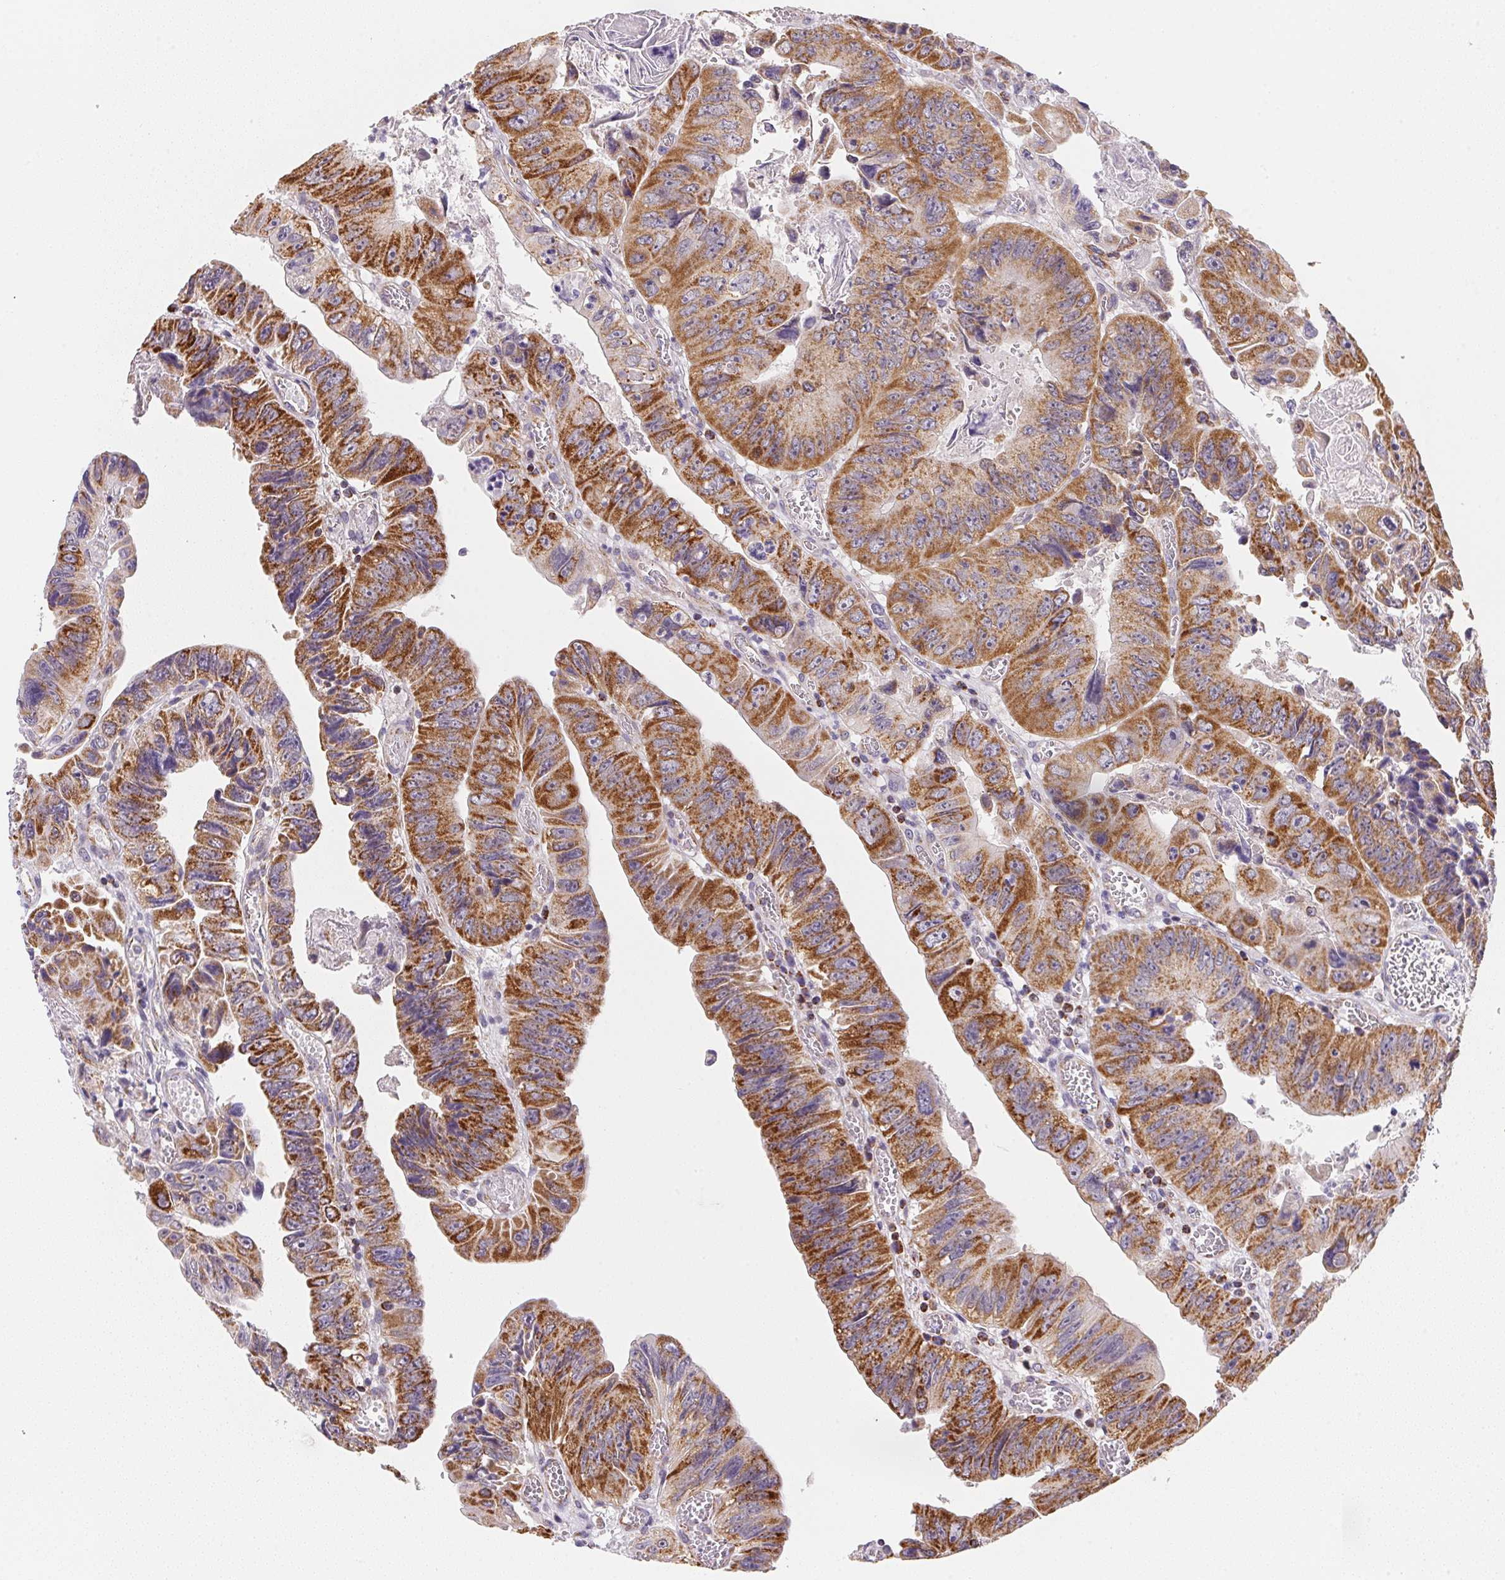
{"staining": {"intensity": "strong", "quantity": "25%-75%", "location": "cytoplasmic/membranous"}, "tissue": "colorectal cancer", "cell_type": "Tumor cells", "image_type": "cancer", "snomed": [{"axis": "morphology", "description": "Adenocarcinoma, NOS"}, {"axis": "topography", "description": "Colon"}], "caption": "Strong cytoplasmic/membranous positivity is present in approximately 25%-75% of tumor cells in colorectal adenocarcinoma. Ihc stains the protein in brown and the nuclei are stained blue.", "gene": "GIPC2", "patient": {"sex": "female", "age": 84}}